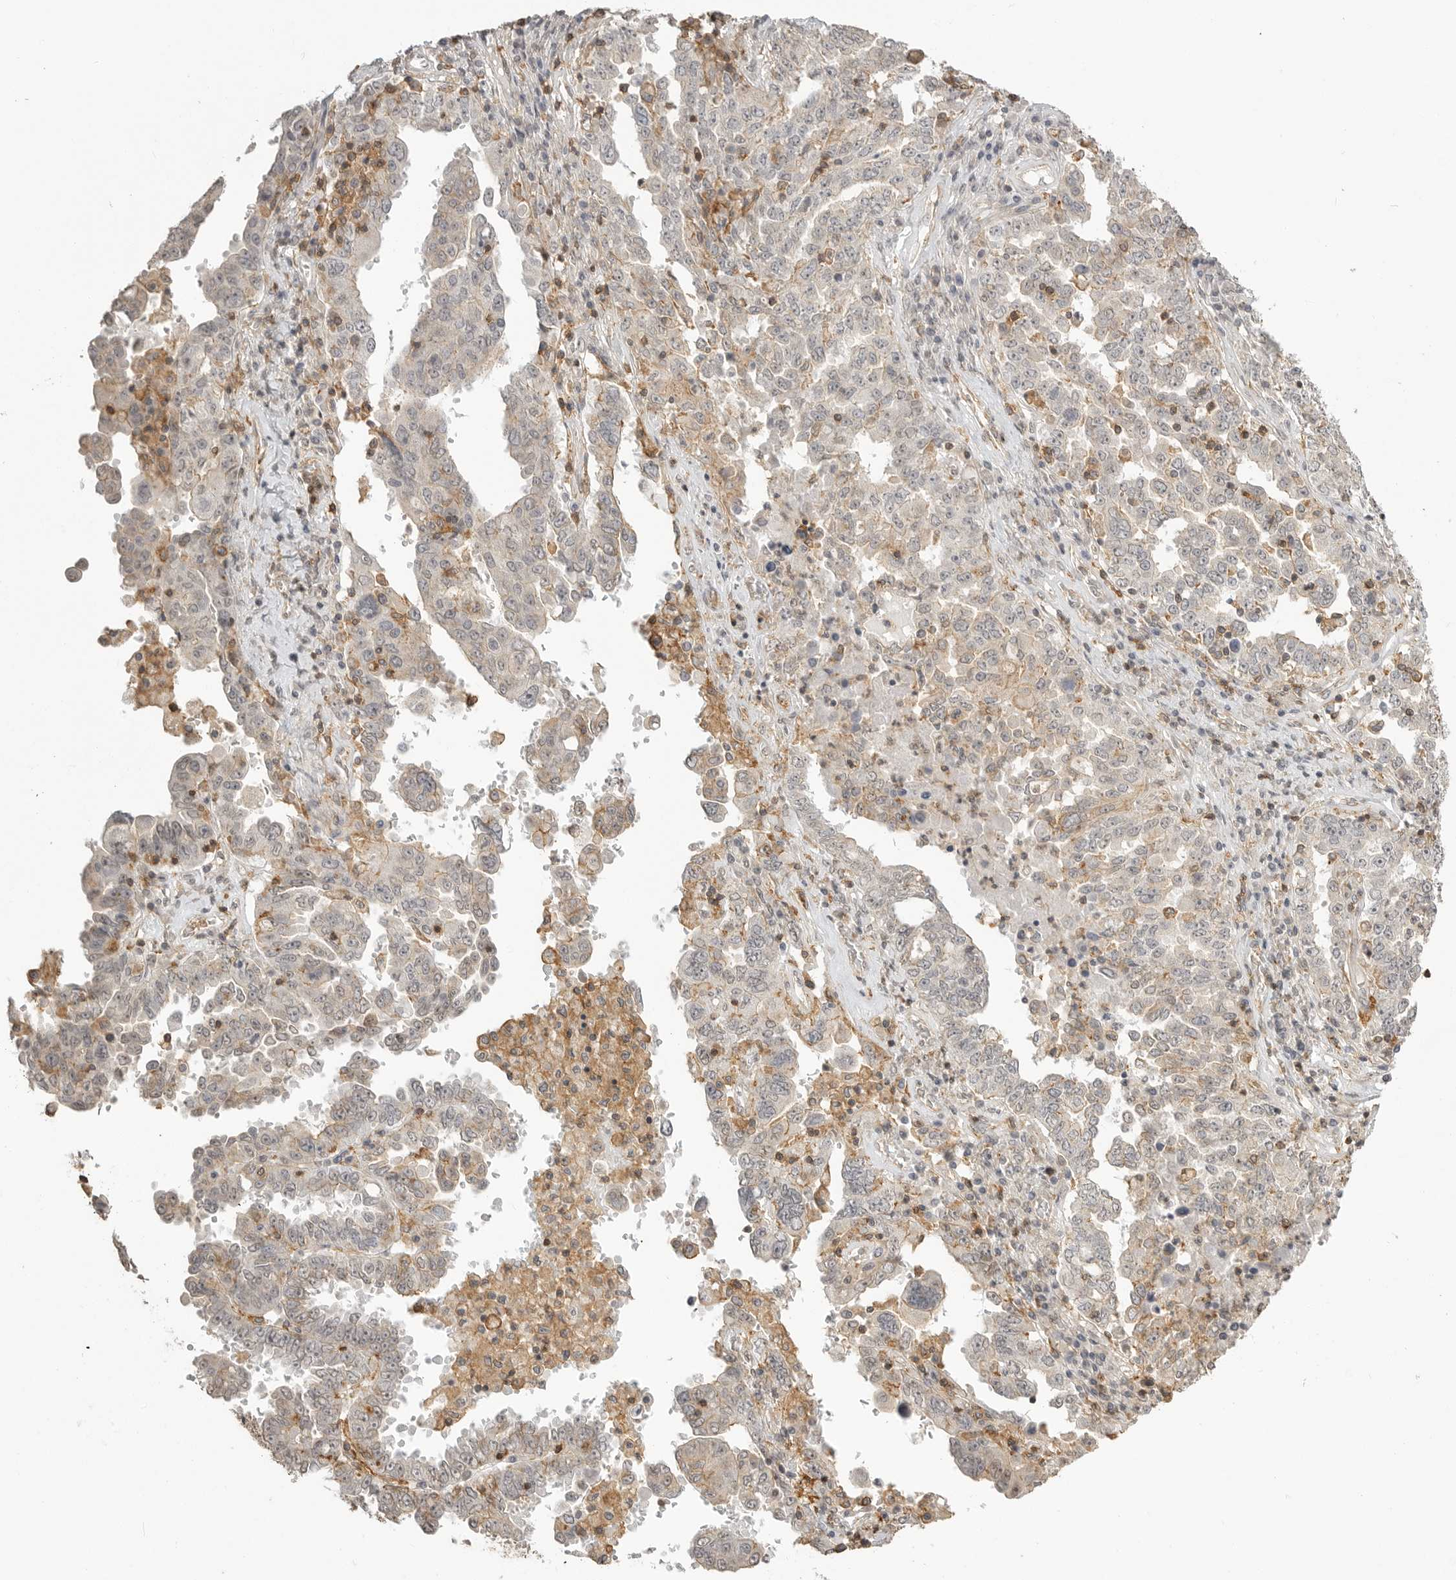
{"staining": {"intensity": "weak", "quantity": "<25%", "location": "cytoplasmic/membranous"}, "tissue": "ovarian cancer", "cell_type": "Tumor cells", "image_type": "cancer", "snomed": [{"axis": "morphology", "description": "Carcinoma, endometroid"}, {"axis": "topography", "description": "Ovary"}], "caption": "Tumor cells are negative for brown protein staining in ovarian endometroid carcinoma. Nuclei are stained in blue.", "gene": "GPC2", "patient": {"sex": "female", "age": 62}}